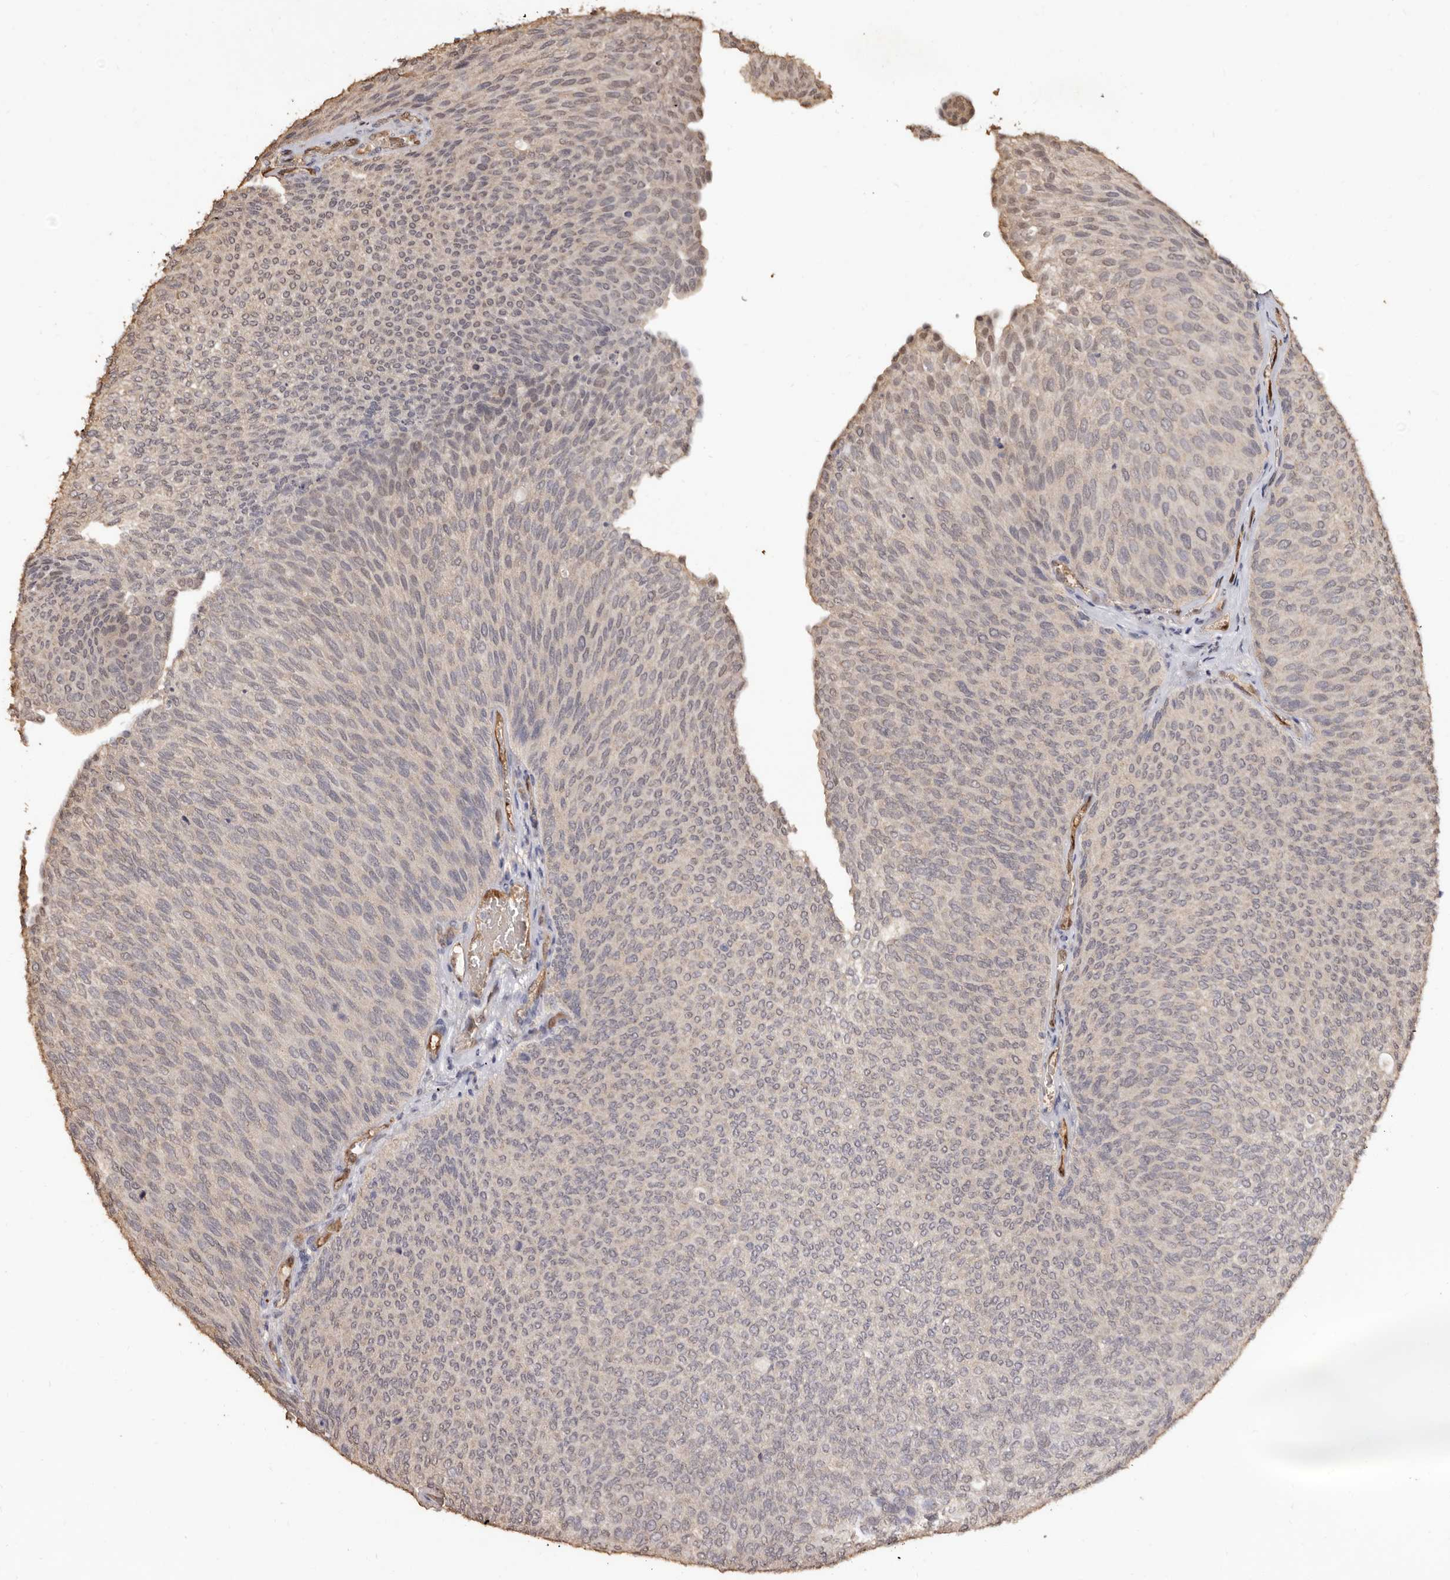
{"staining": {"intensity": "negative", "quantity": "none", "location": "none"}, "tissue": "urothelial cancer", "cell_type": "Tumor cells", "image_type": "cancer", "snomed": [{"axis": "morphology", "description": "Urothelial carcinoma, Low grade"}, {"axis": "topography", "description": "Urinary bladder"}], "caption": "Human urothelial carcinoma (low-grade) stained for a protein using immunohistochemistry (IHC) displays no expression in tumor cells.", "gene": "INAVA", "patient": {"sex": "female", "age": 79}}